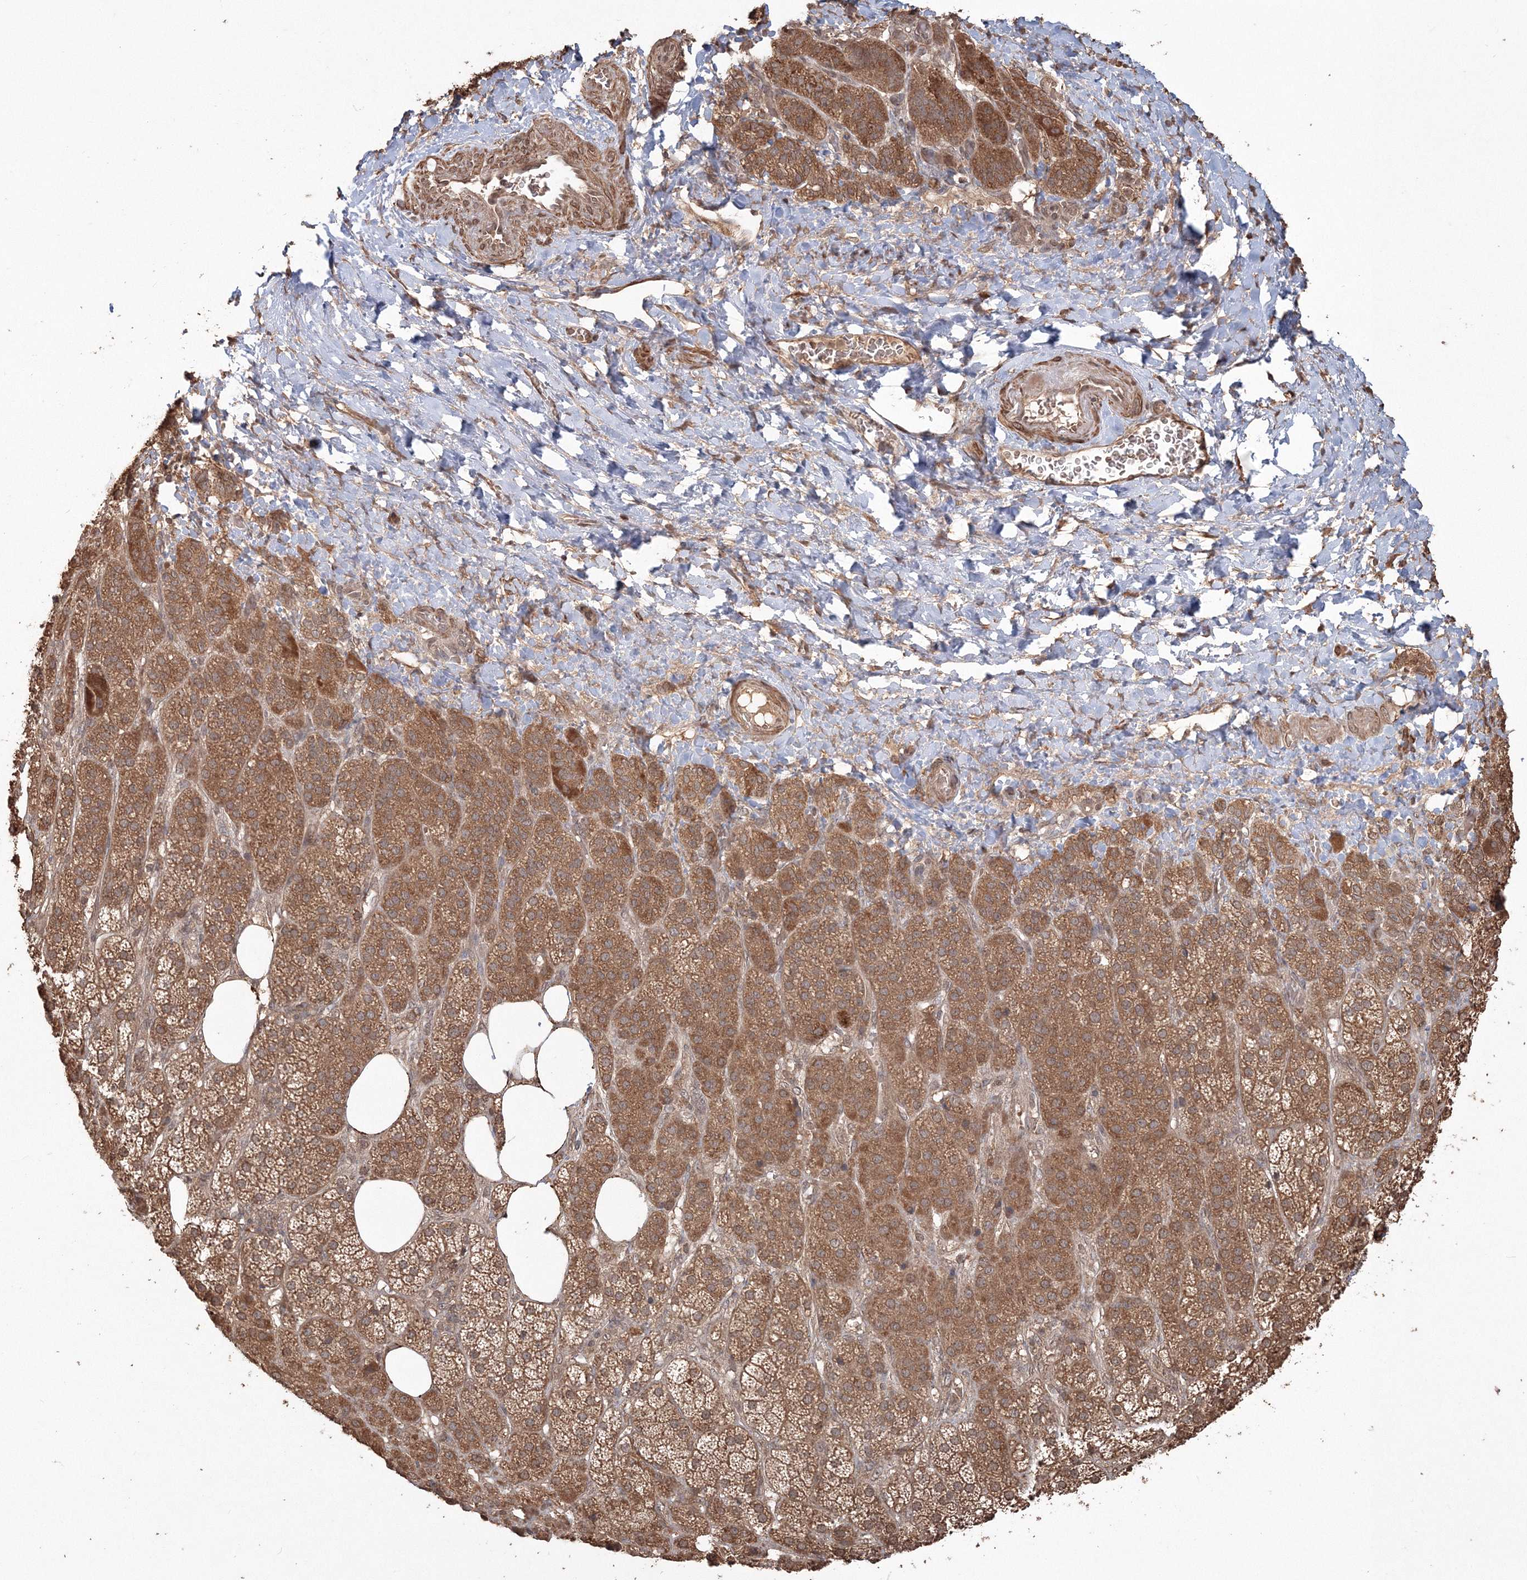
{"staining": {"intensity": "moderate", "quantity": ">75%", "location": "cytoplasmic/membranous"}, "tissue": "adrenal gland", "cell_type": "Glandular cells", "image_type": "normal", "snomed": [{"axis": "morphology", "description": "Normal tissue, NOS"}, {"axis": "topography", "description": "Adrenal gland"}], "caption": "High-magnification brightfield microscopy of benign adrenal gland stained with DAB (3,3'-diaminobenzidine) (brown) and counterstained with hematoxylin (blue). glandular cells exhibit moderate cytoplasmic/membranous positivity is present in approximately>75% of cells. Immunohistochemistry (ihc) stains the protein in brown and the nuclei are stained blue.", "gene": "CCDC122", "patient": {"sex": "female", "age": 57}}